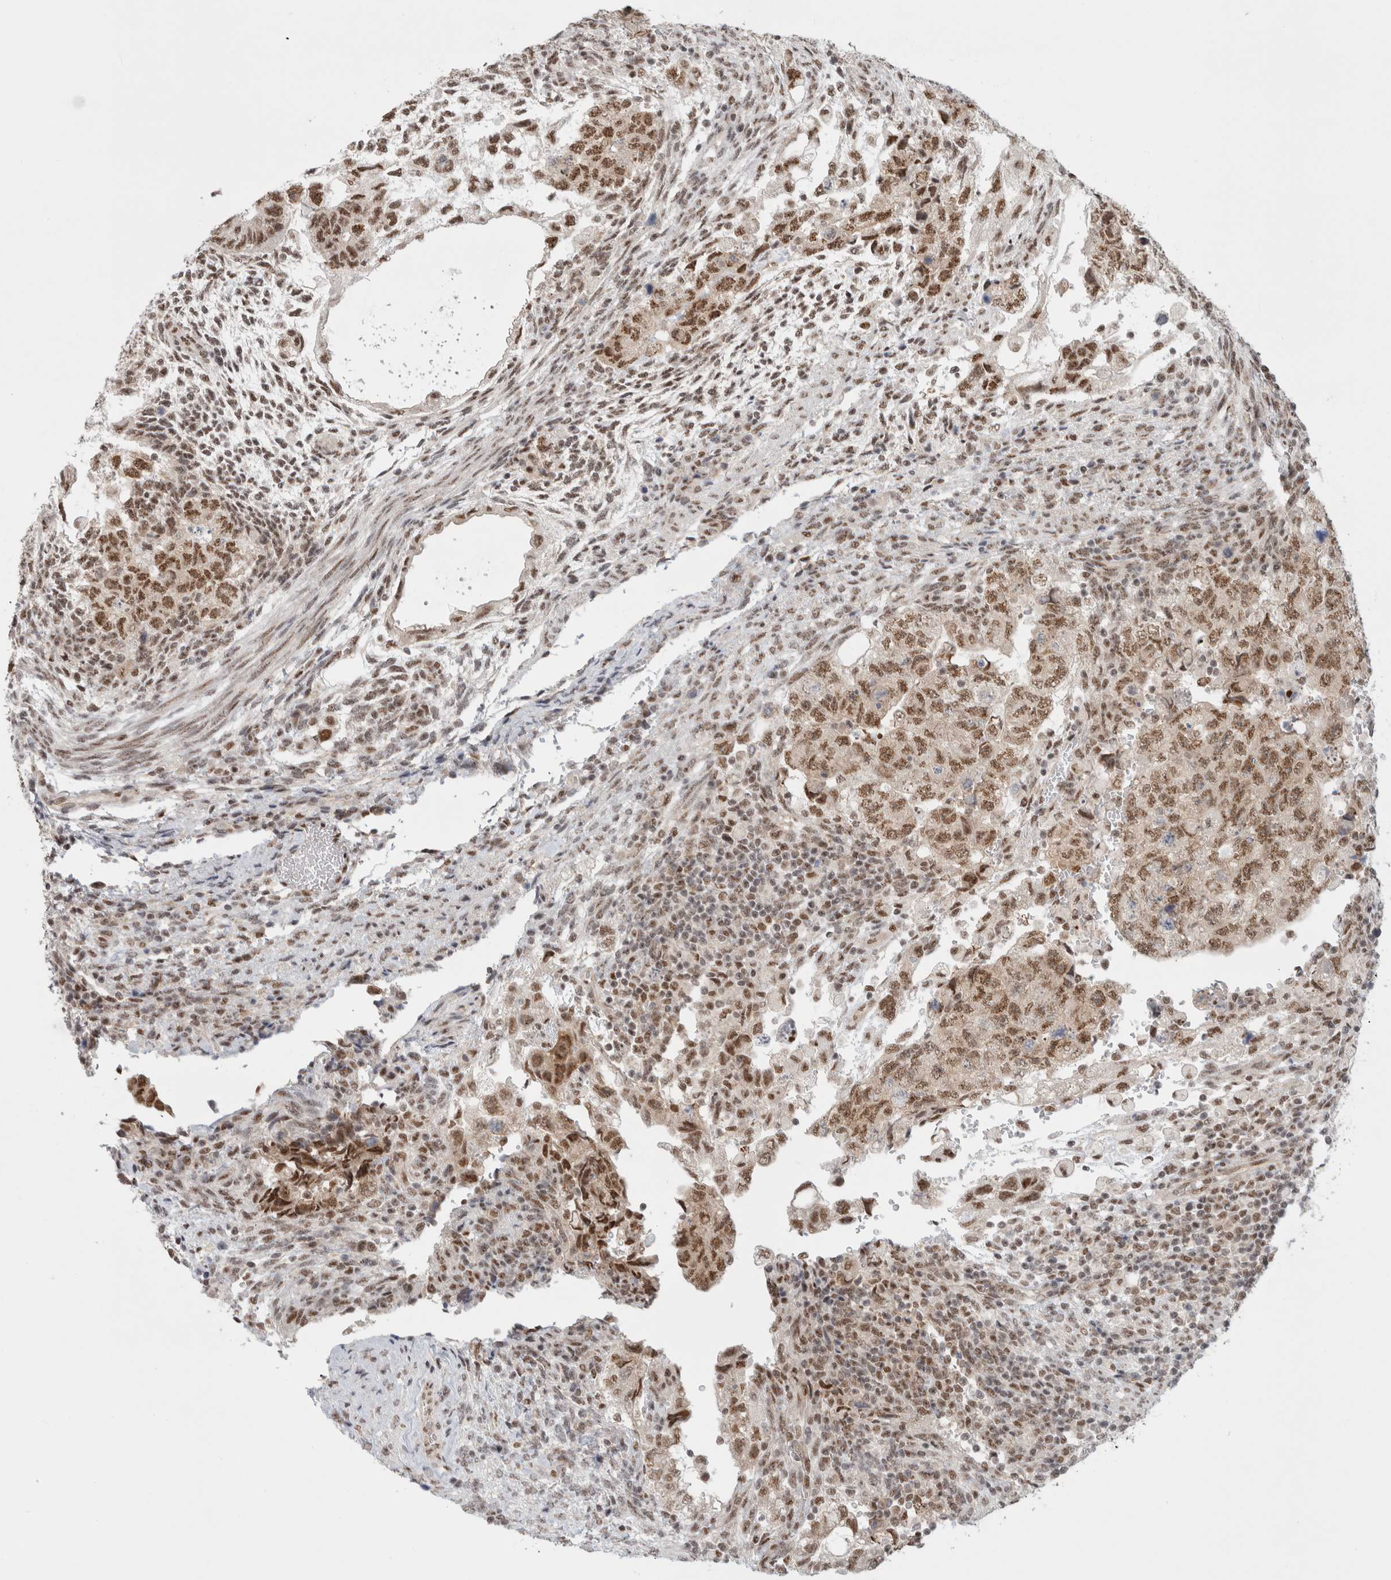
{"staining": {"intensity": "moderate", "quantity": ">75%", "location": "nuclear"}, "tissue": "testis cancer", "cell_type": "Tumor cells", "image_type": "cancer", "snomed": [{"axis": "morphology", "description": "Normal tissue, NOS"}, {"axis": "morphology", "description": "Carcinoma, Embryonal, NOS"}, {"axis": "topography", "description": "Testis"}], "caption": "IHC (DAB (3,3'-diaminobenzidine)) staining of testis cancer reveals moderate nuclear protein expression in approximately >75% of tumor cells.", "gene": "TRMT12", "patient": {"sex": "male", "age": 36}}